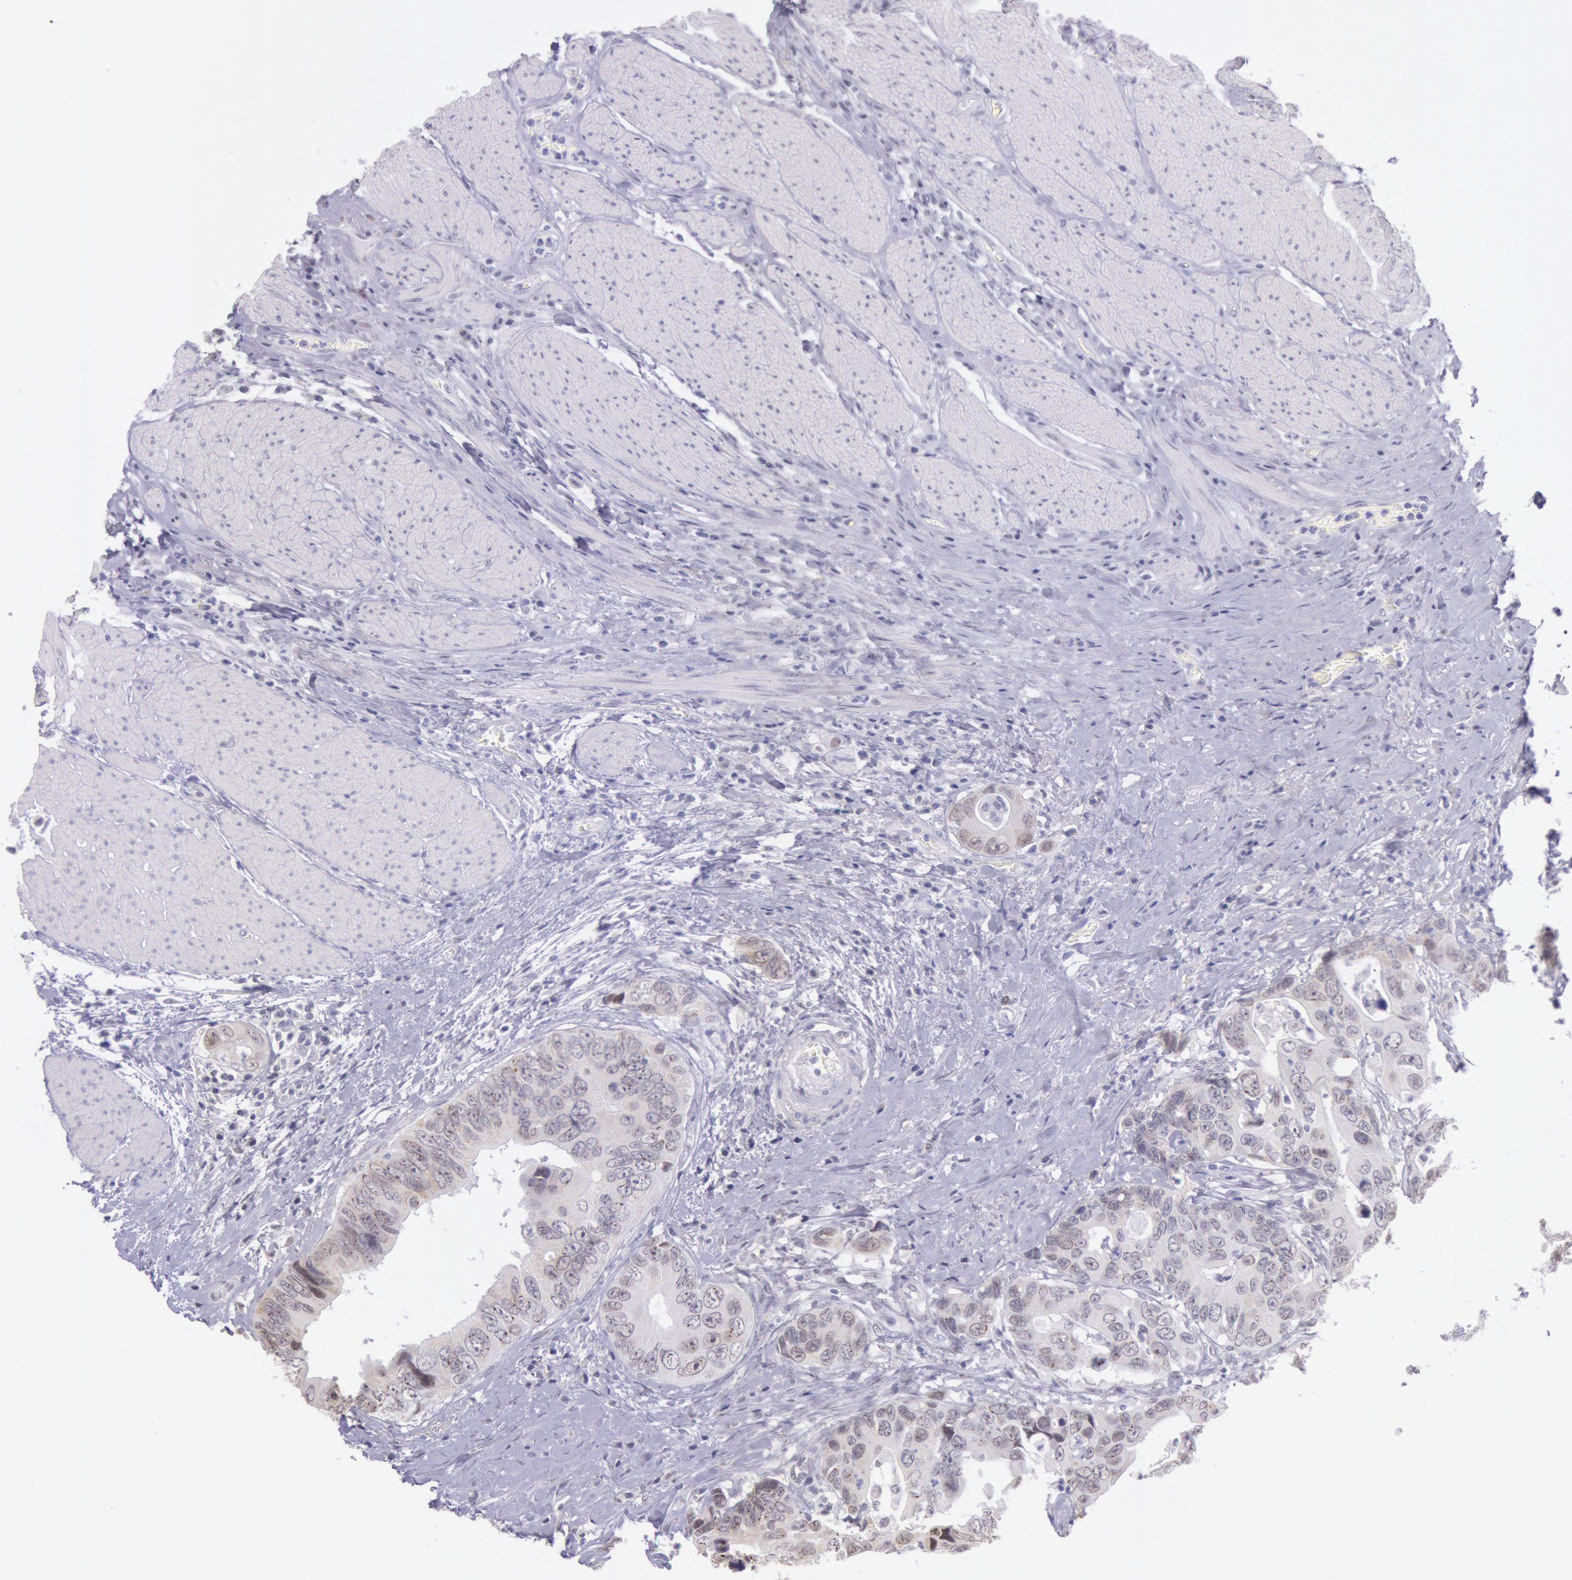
{"staining": {"intensity": "weak", "quantity": ">75%", "location": "cytoplasmic/membranous,nuclear"}, "tissue": "colorectal cancer", "cell_type": "Tumor cells", "image_type": "cancer", "snomed": [{"axis": "morphology", "description": "Adenocarcinoma, NOS"}, {"axis": "topography", "description": "Rectum"}], "caption": "High-power microscopy captured an IHC image of adenocarcinoma (colorectal), revealing weak cytoplasmic/membranous and nuclear staining in about >75% of tumor cells.", "gene": "FRMD6", "patient": {"sex": "female", "age": 67}}